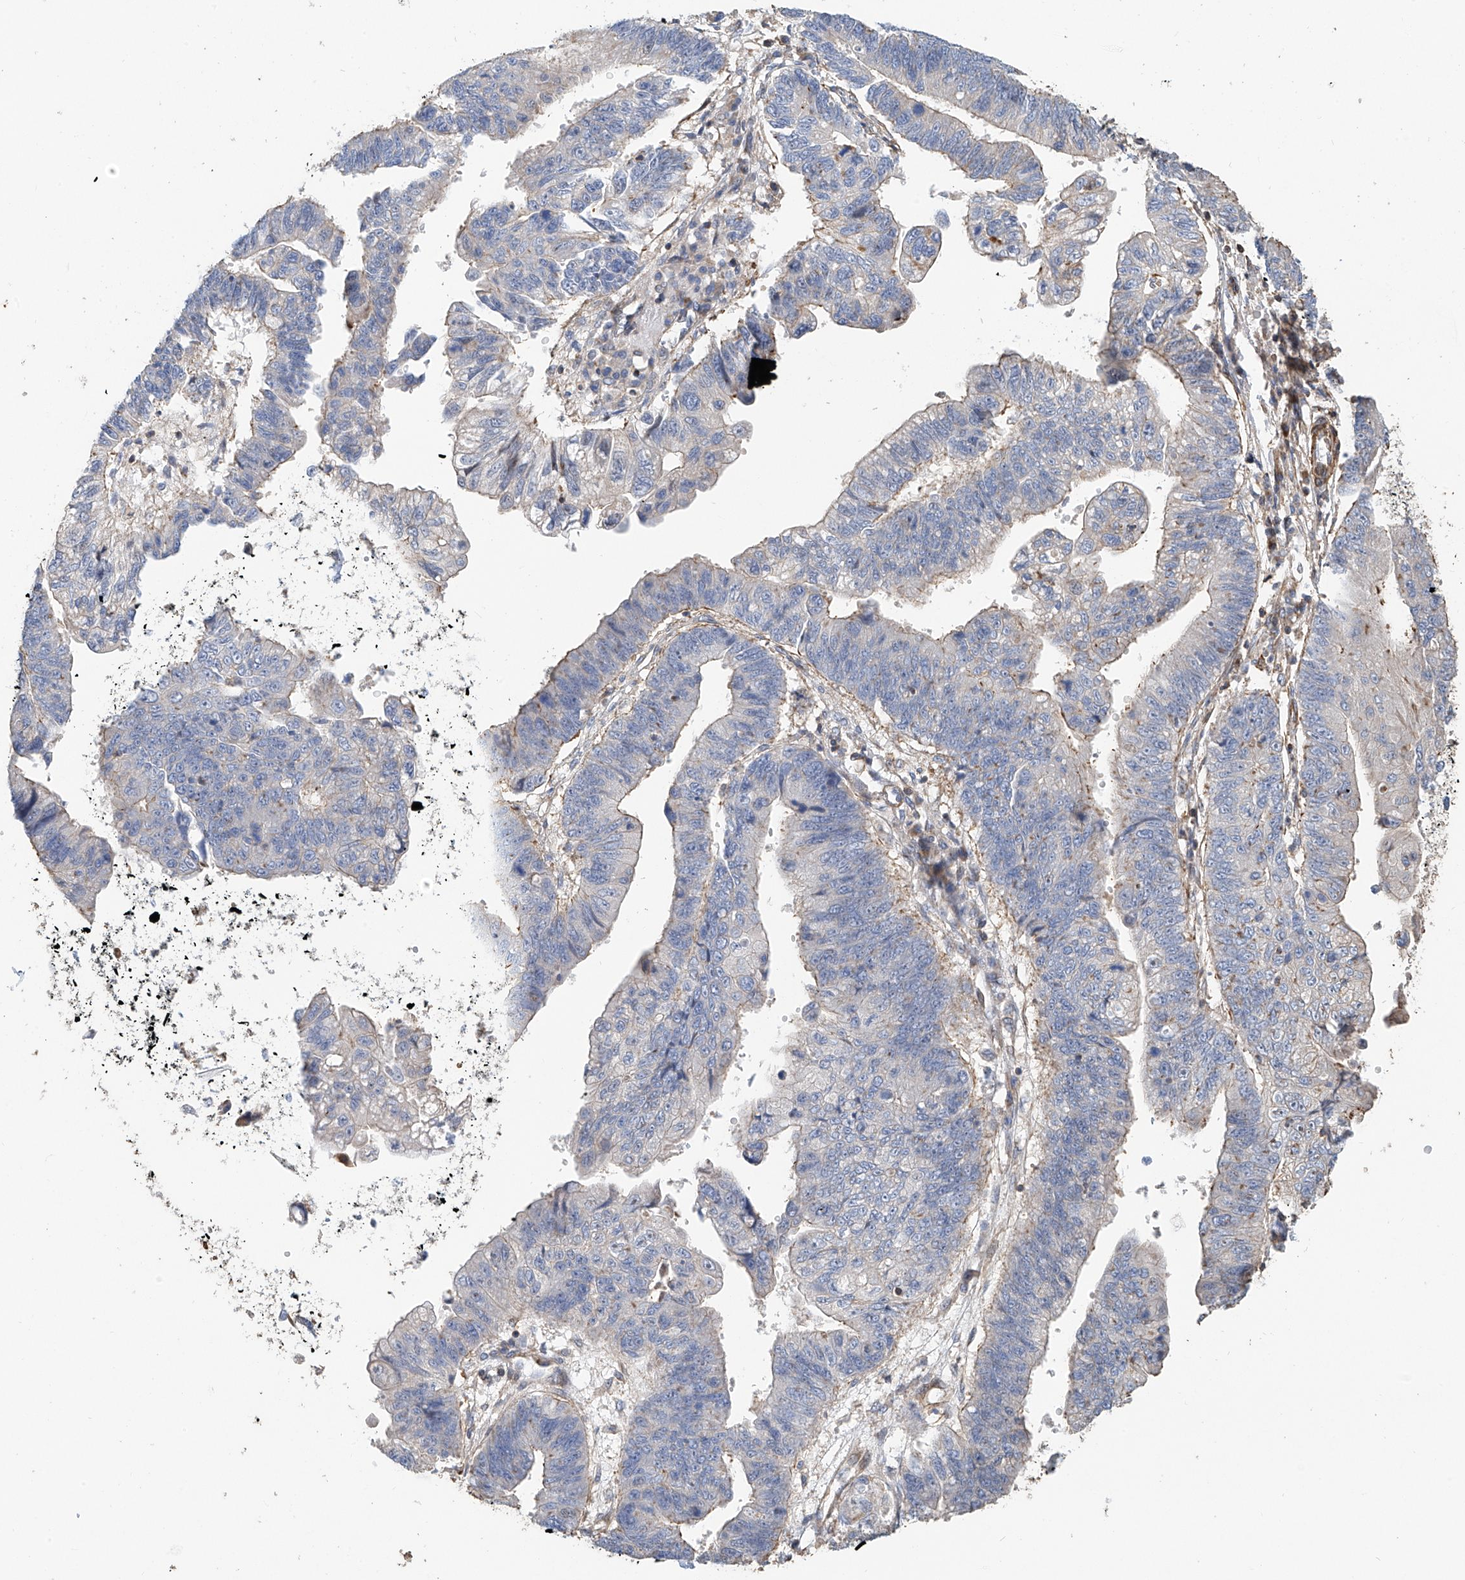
{"staining": {"intensity": "weak", "quantity": "<25%", "location": "cytoplasmic/membranous"}, "tissue": "stomach cancer", "cell_type": "Tumor cells", "image_type": "cancer", "snomed": [{"axis": "morphology", "description": "Adenocarcinoma, NOS"}, {"axis": "topography", "description": "Stomach"}], "caption": "A photomicrograph of human stomach adenocarcinoma is negative for staining in tumor cells.", "gene": "SLC43A3", "patient": {"sex": "male", "age": 59}}